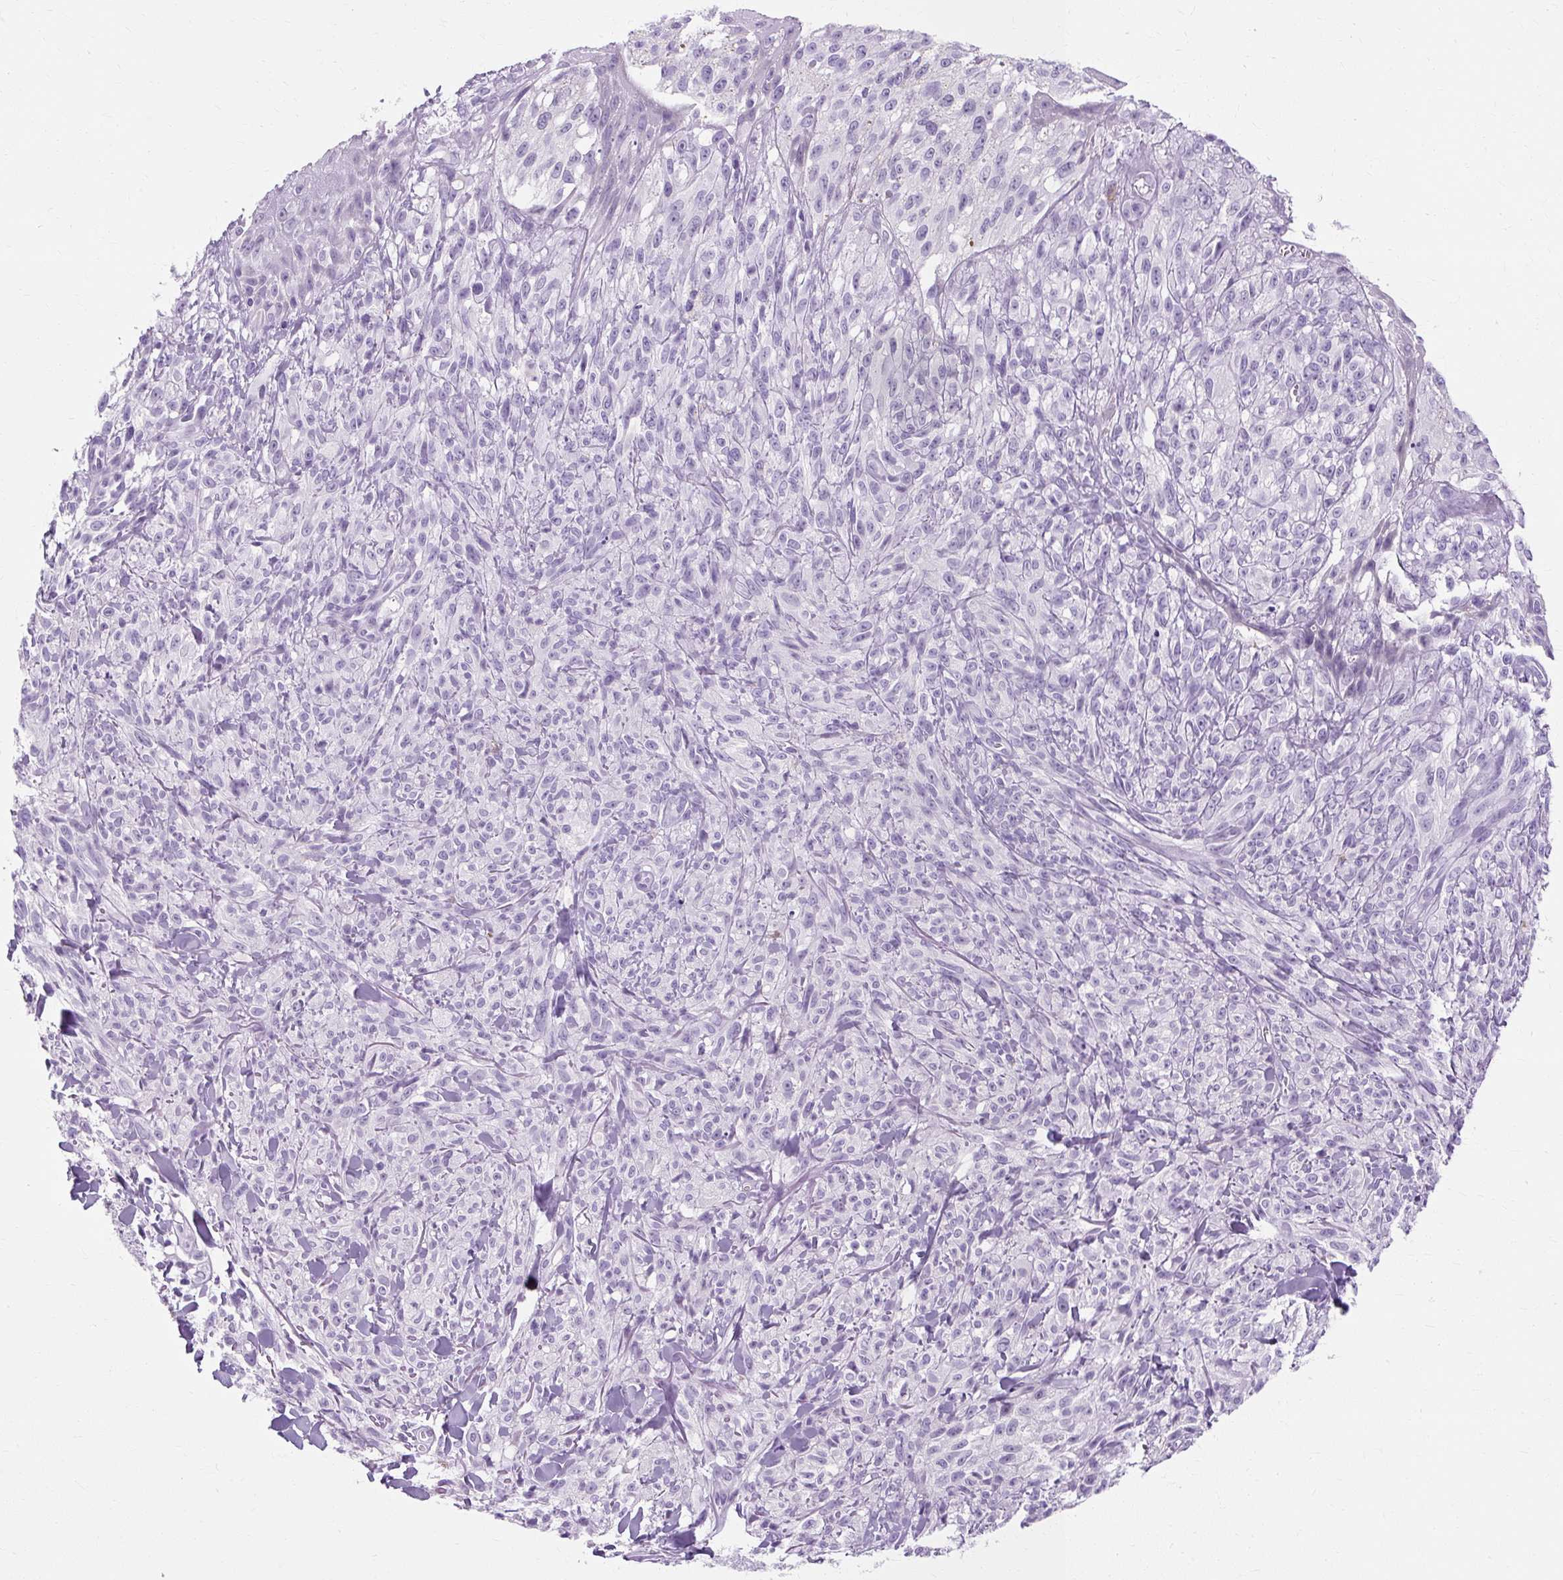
{"staining": {"intensity": "negative", "quantity": "none", "location": "none"}, "tissue": "melanoma", "cell_type": "Tumor cells", "image_type": "cancer", "snomed": [{"axis": "morphology", "description": "Malignant melanoma, NOS"}, {"axis": "topography", "description": "Skin of upper arm"}], "caption": "This photomicrograph is of melanoma stained with immunohistochemistry (IHC) to label a protein in brown with the nuclei are counter-stained blue. There is no expression in tumor cells.", "gene": "RYBP", "patient": {"sex": "female", "age": 65}}